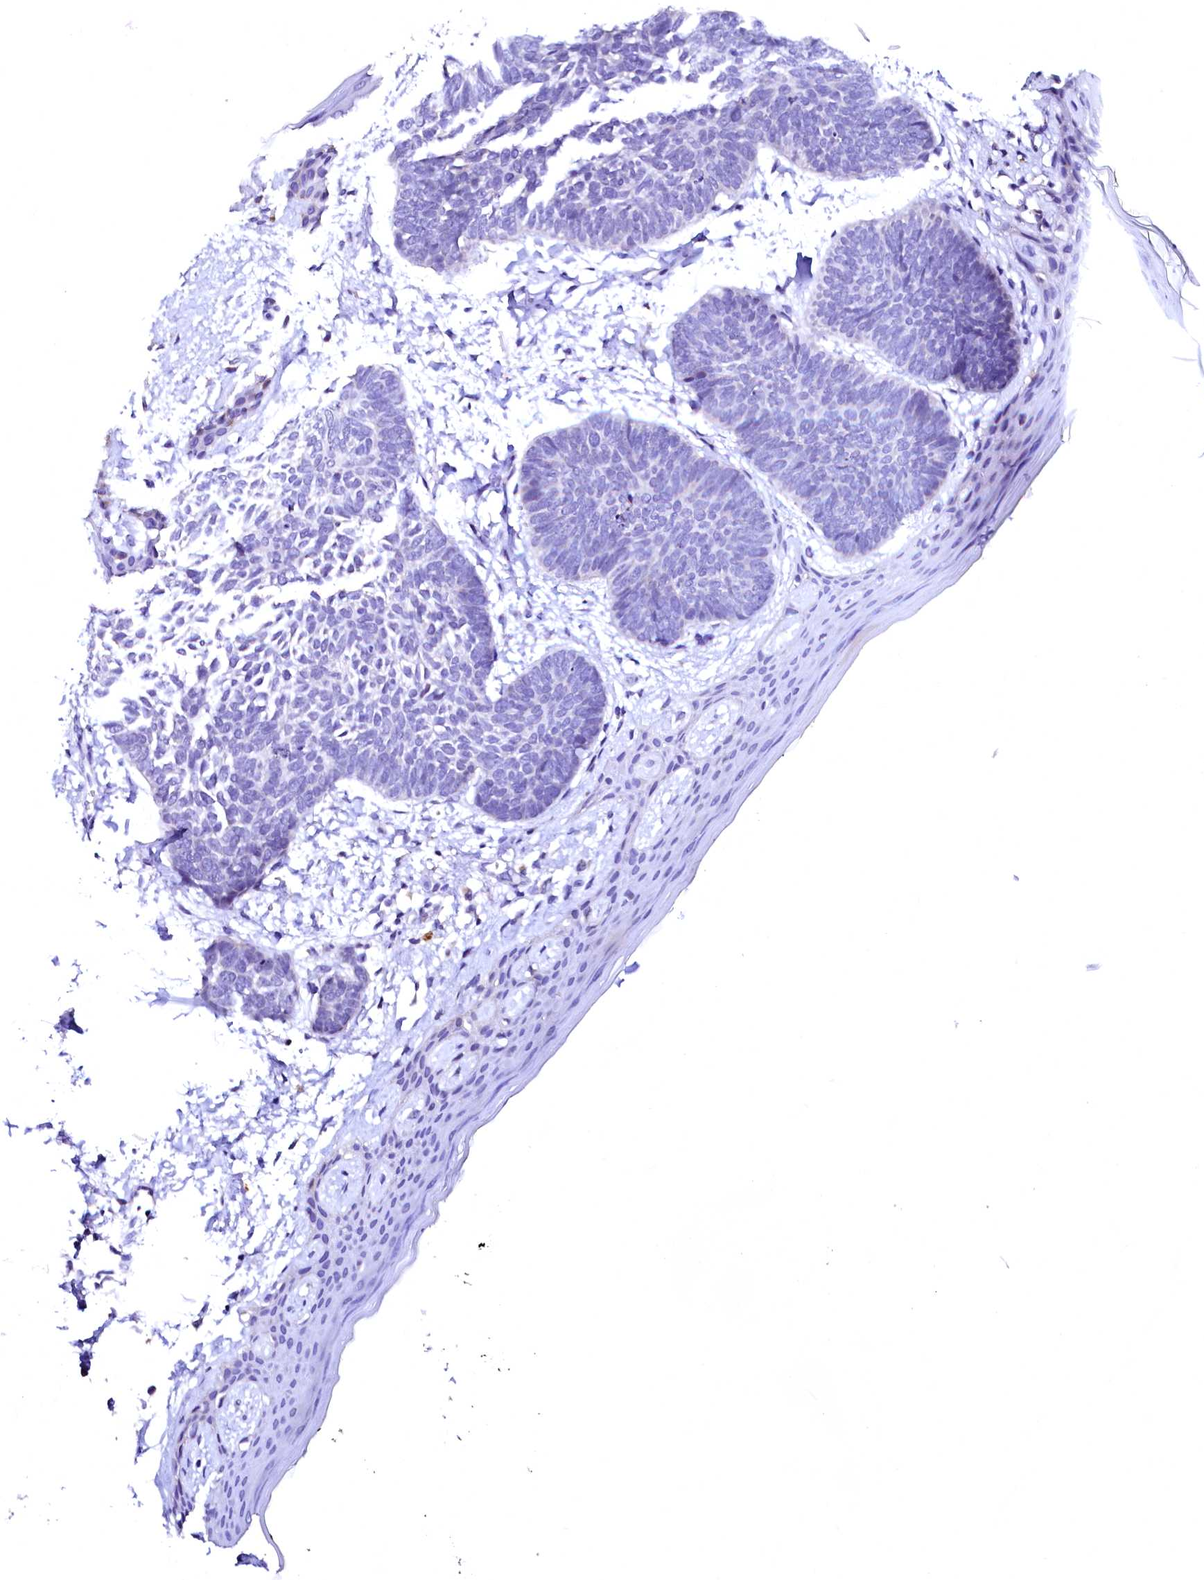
{"staining": {"intensity": "negative", "quantity": "none", "location": "none"}, "tissue": "skin cancer", "cell_type": "Tumor cells", "image_type": "cancer", "snomed": [{"axis": "morphology", "description": "Normal tissue, NOS"}, {"axis": "morphology", "description": "Basal cell carcinoma"}, {"axis": "topography", "description": "Skin"}], "caption": "High power microscopy photomicrograph of an immunohistochemistry (IHC) micrograph of skin cancer (basal cell carcinoma), revealing no significant expression in tumor cells.", "gene": "NALF1", "patient": {"sex": "male", "age": 50}}